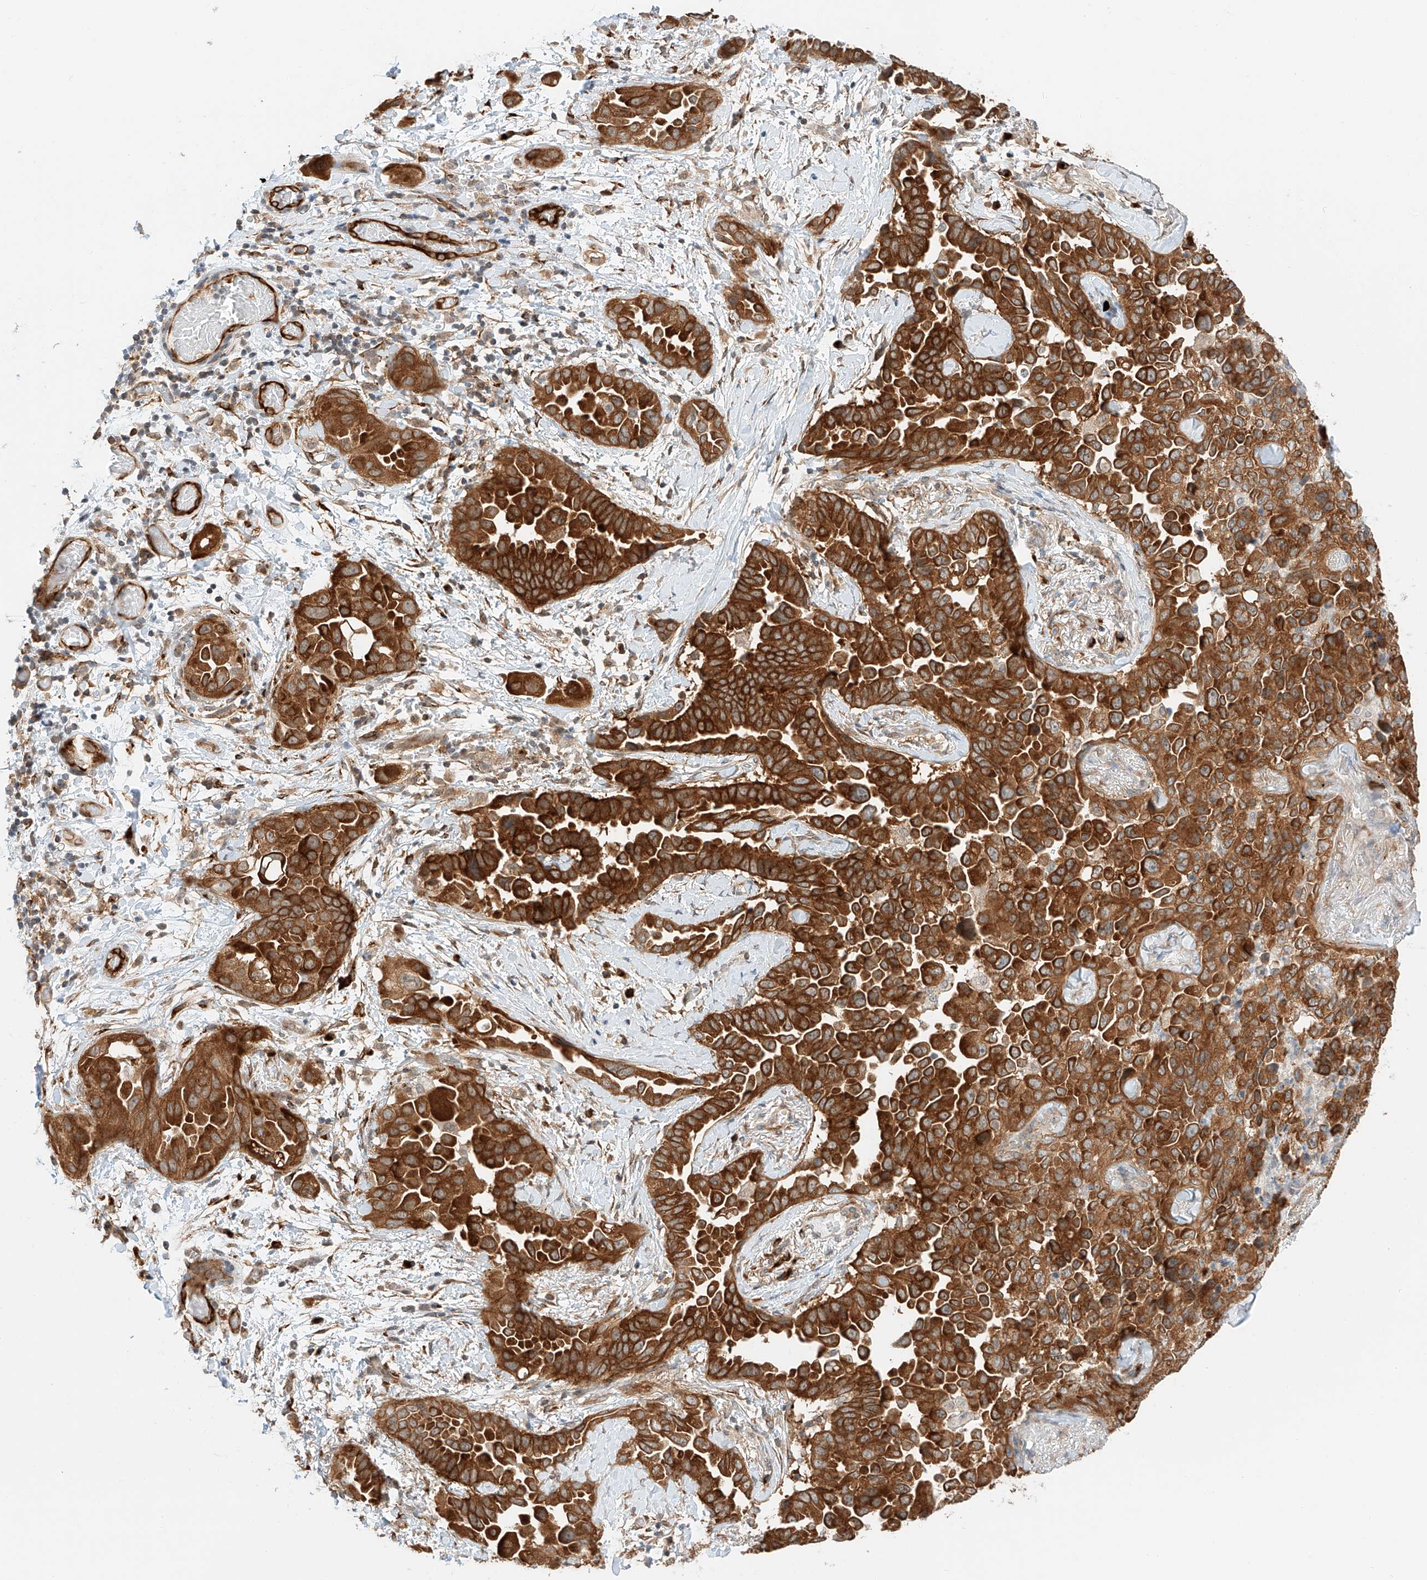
{"staining": {"intensity": "strong", "quantity": ">75%", "location": "cytoplasmic/membranous"}, "tissue": "lung cancer", "cell_type": "Tumor cells", "image_type": "cancer", "snomed": [{"axis": "morphology", "description": "Adenocarcinoma, NOS"}, {"axis": "topography", "description": "Lung"}], "caption": "A micrograph showing strong cytoplasmic/membranous expression in about >75% of tumor cells in lung cancer, as visualized by brown immunohistochemical staining.", "gene": "CARMIL1", "patient": {"sex": "female", "age": 67}}